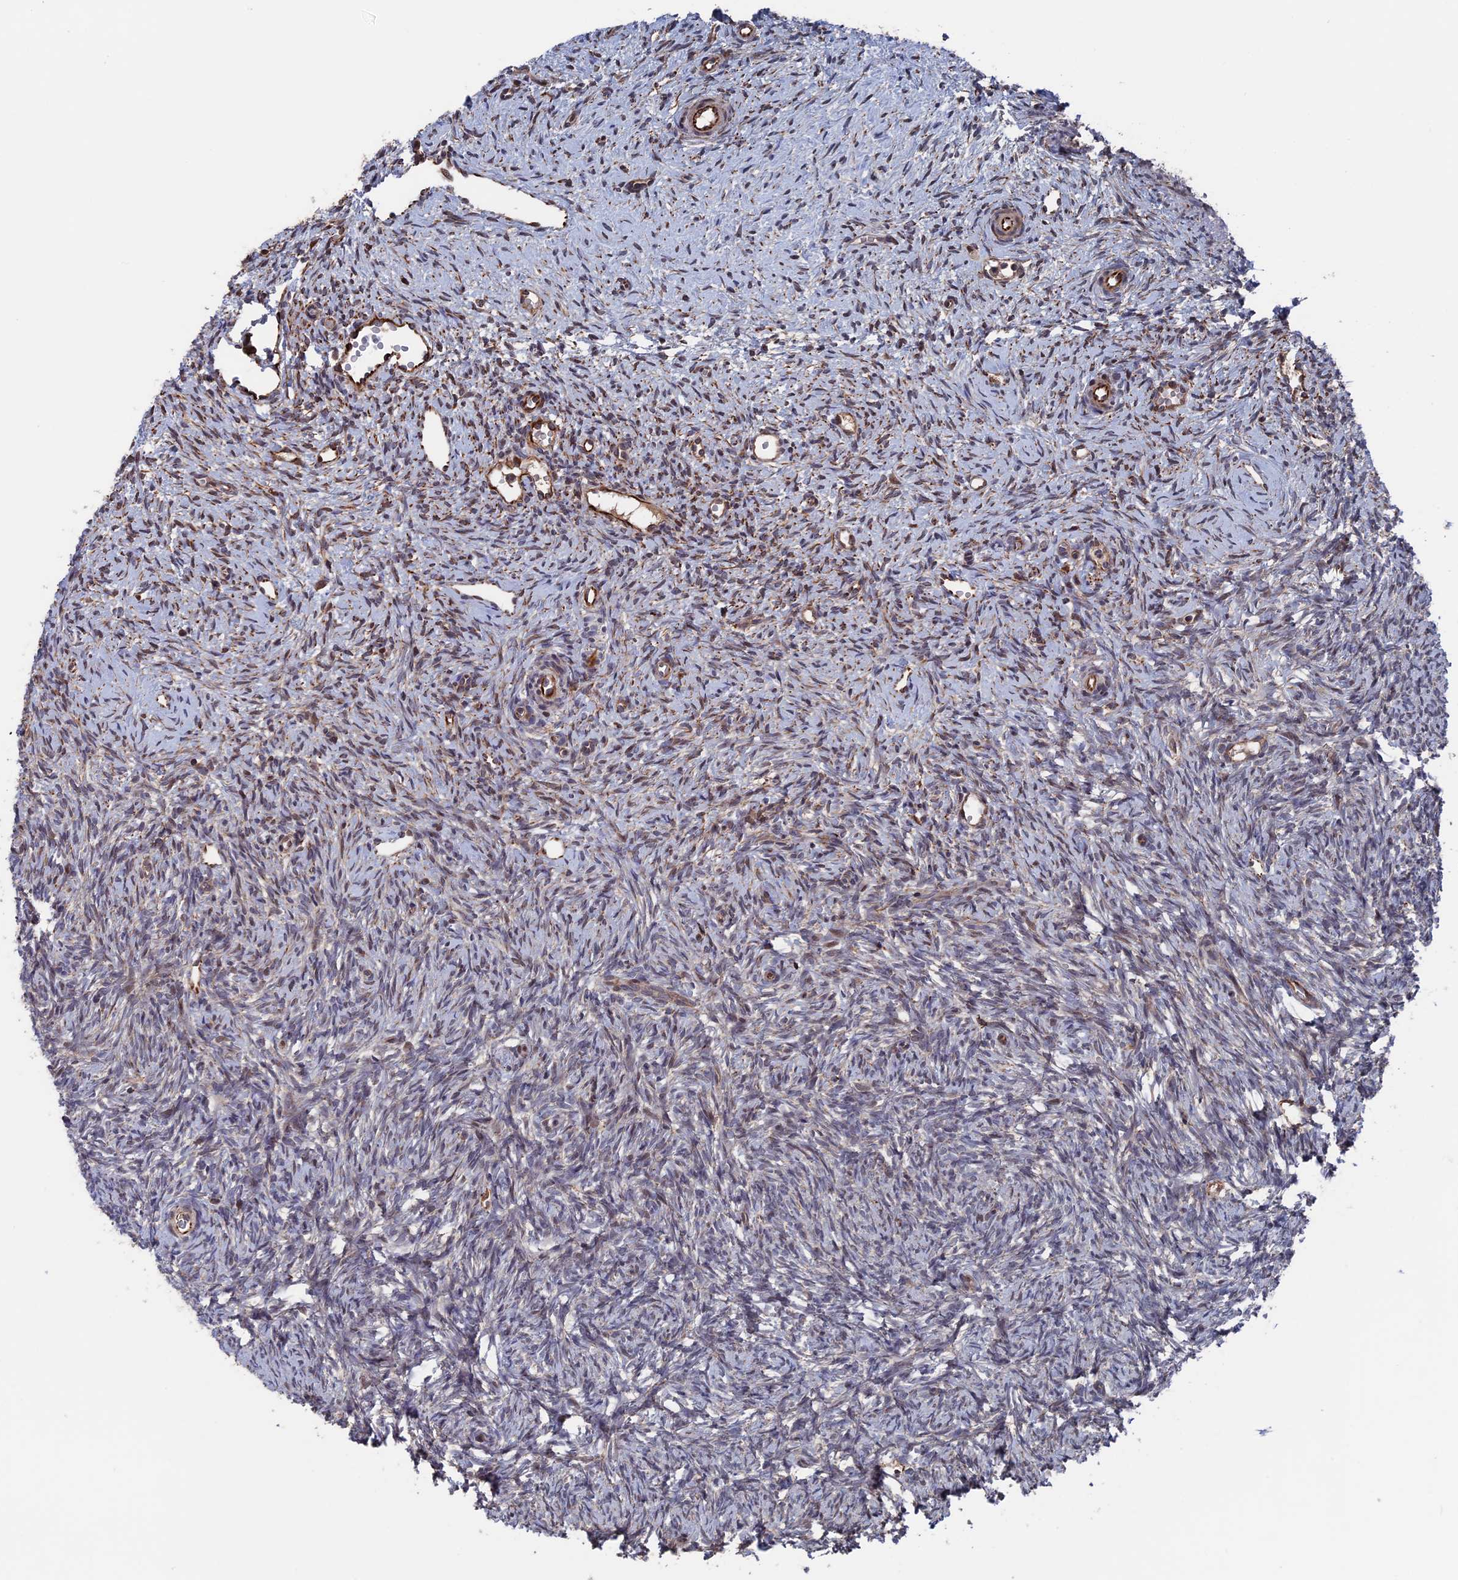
{"staining": {"intensity": "weak", "quantity": "25%-75%", "location": "cytoplasmic/membranous"}, "tissue": "ovary", "cell_type": "Ovarian stroma cells", "image_type": "normal", "snomed": [{"axis": "morphology", "description": "Normal tissue, NOS"}, {"axis": "topography", "description": "Ovary"}], "caption": "The photomicrograph shows staining of normal ovary, revealing weak cytoplasmic/membranous protein positivity (brown color) within ovarian stroma cells.", "gene": "PLA2G15", "patient": {"sex": "female", "age": 51}}